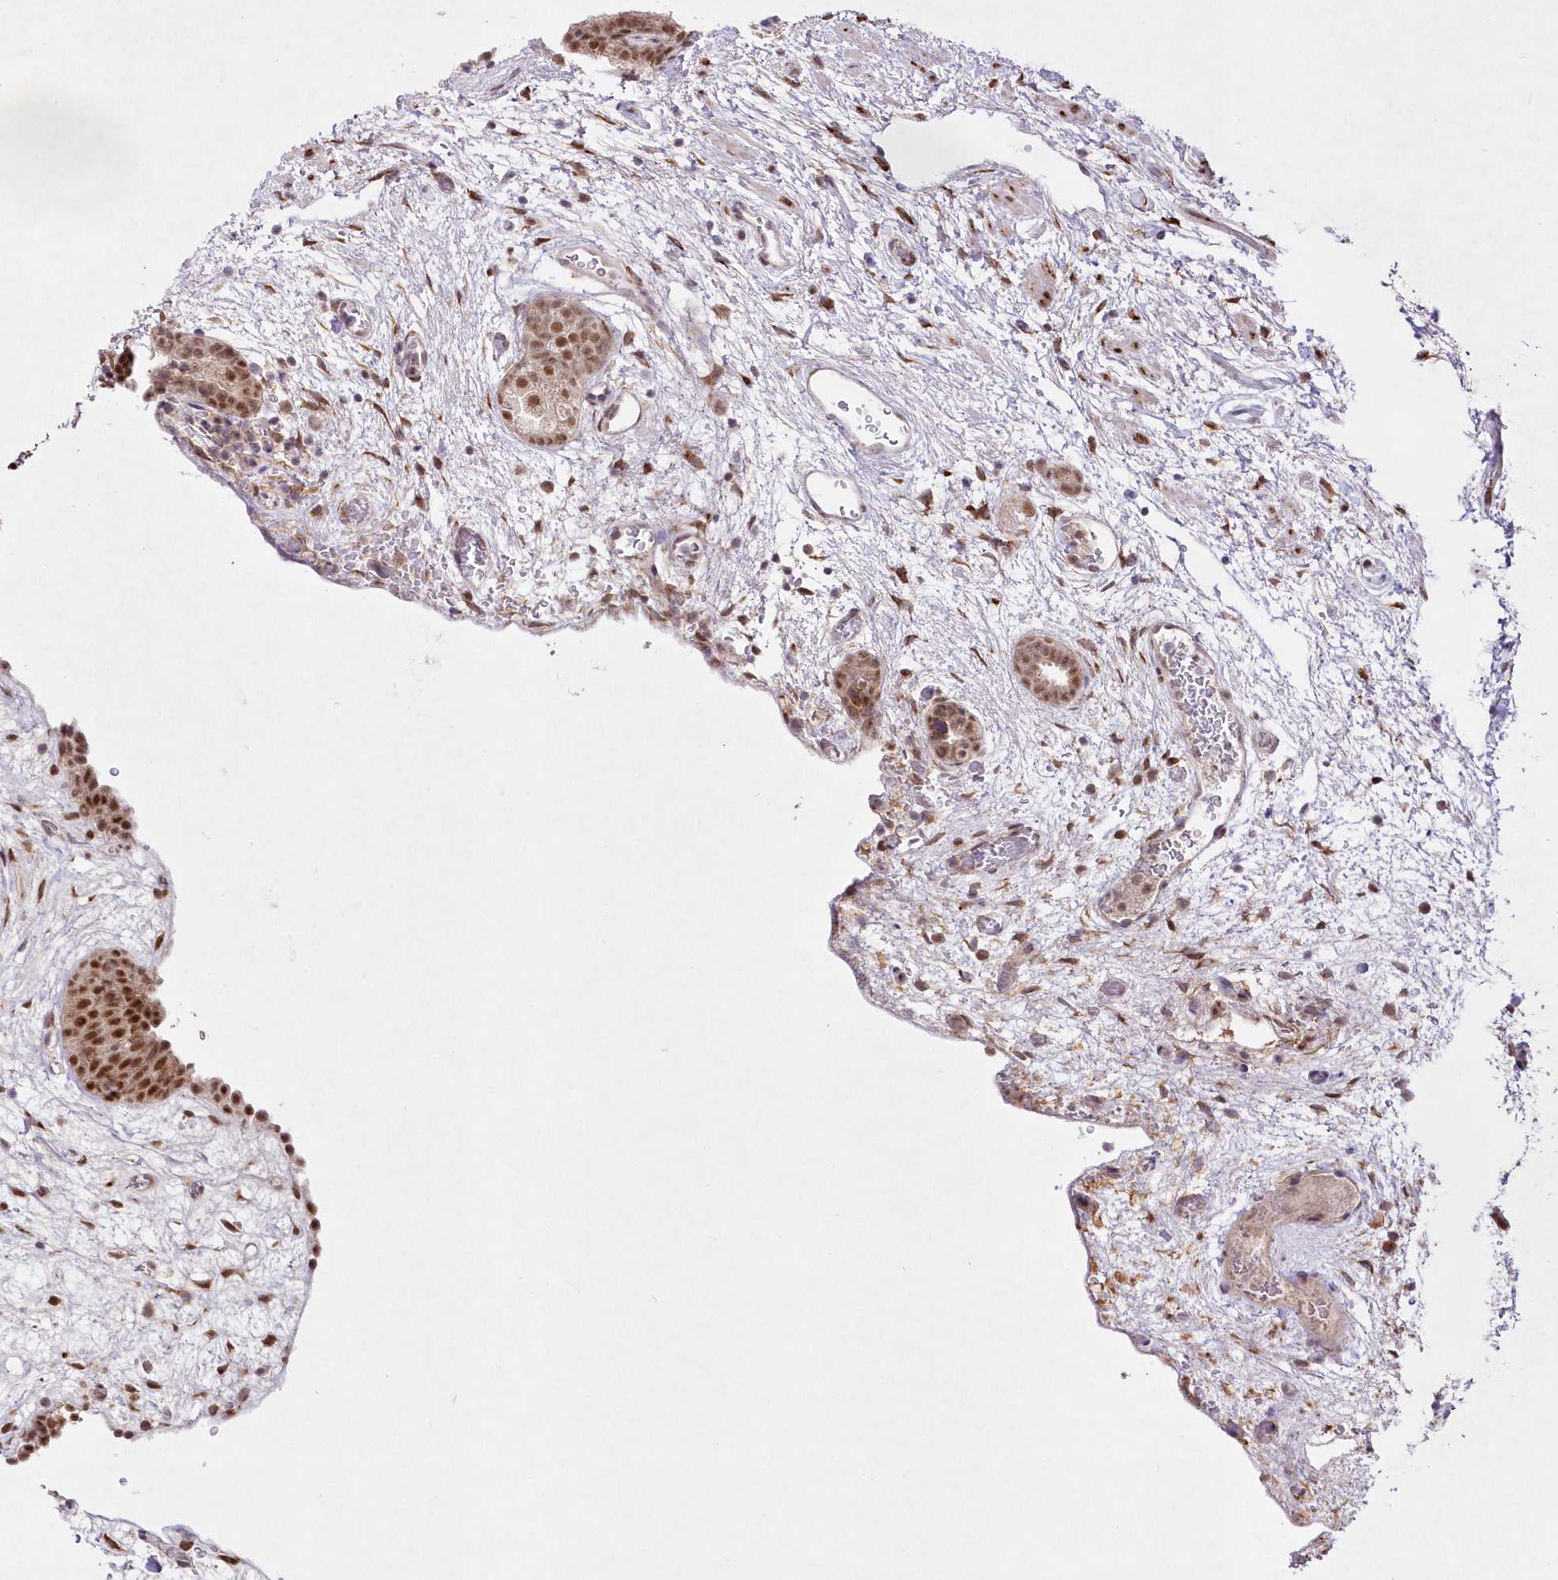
{"staining": {"intensity": "moderate", "quantity": "25%-75%", "location": "nuclear"}, "tissue": "prostate", "cell_type": "Glandular cells", "image_type": "normal", "snomed": [{"axis": "morphology", "description": "Normal tissue, NOS"}, {"axis": "topography", "description": "Prostate"}], "caption": "A brown stain shows moderate nuclear expression of a protein in glandular cells of benign human prostate.", "gene": "LDB1", "patient": {"sex": "male", "age": 48}}